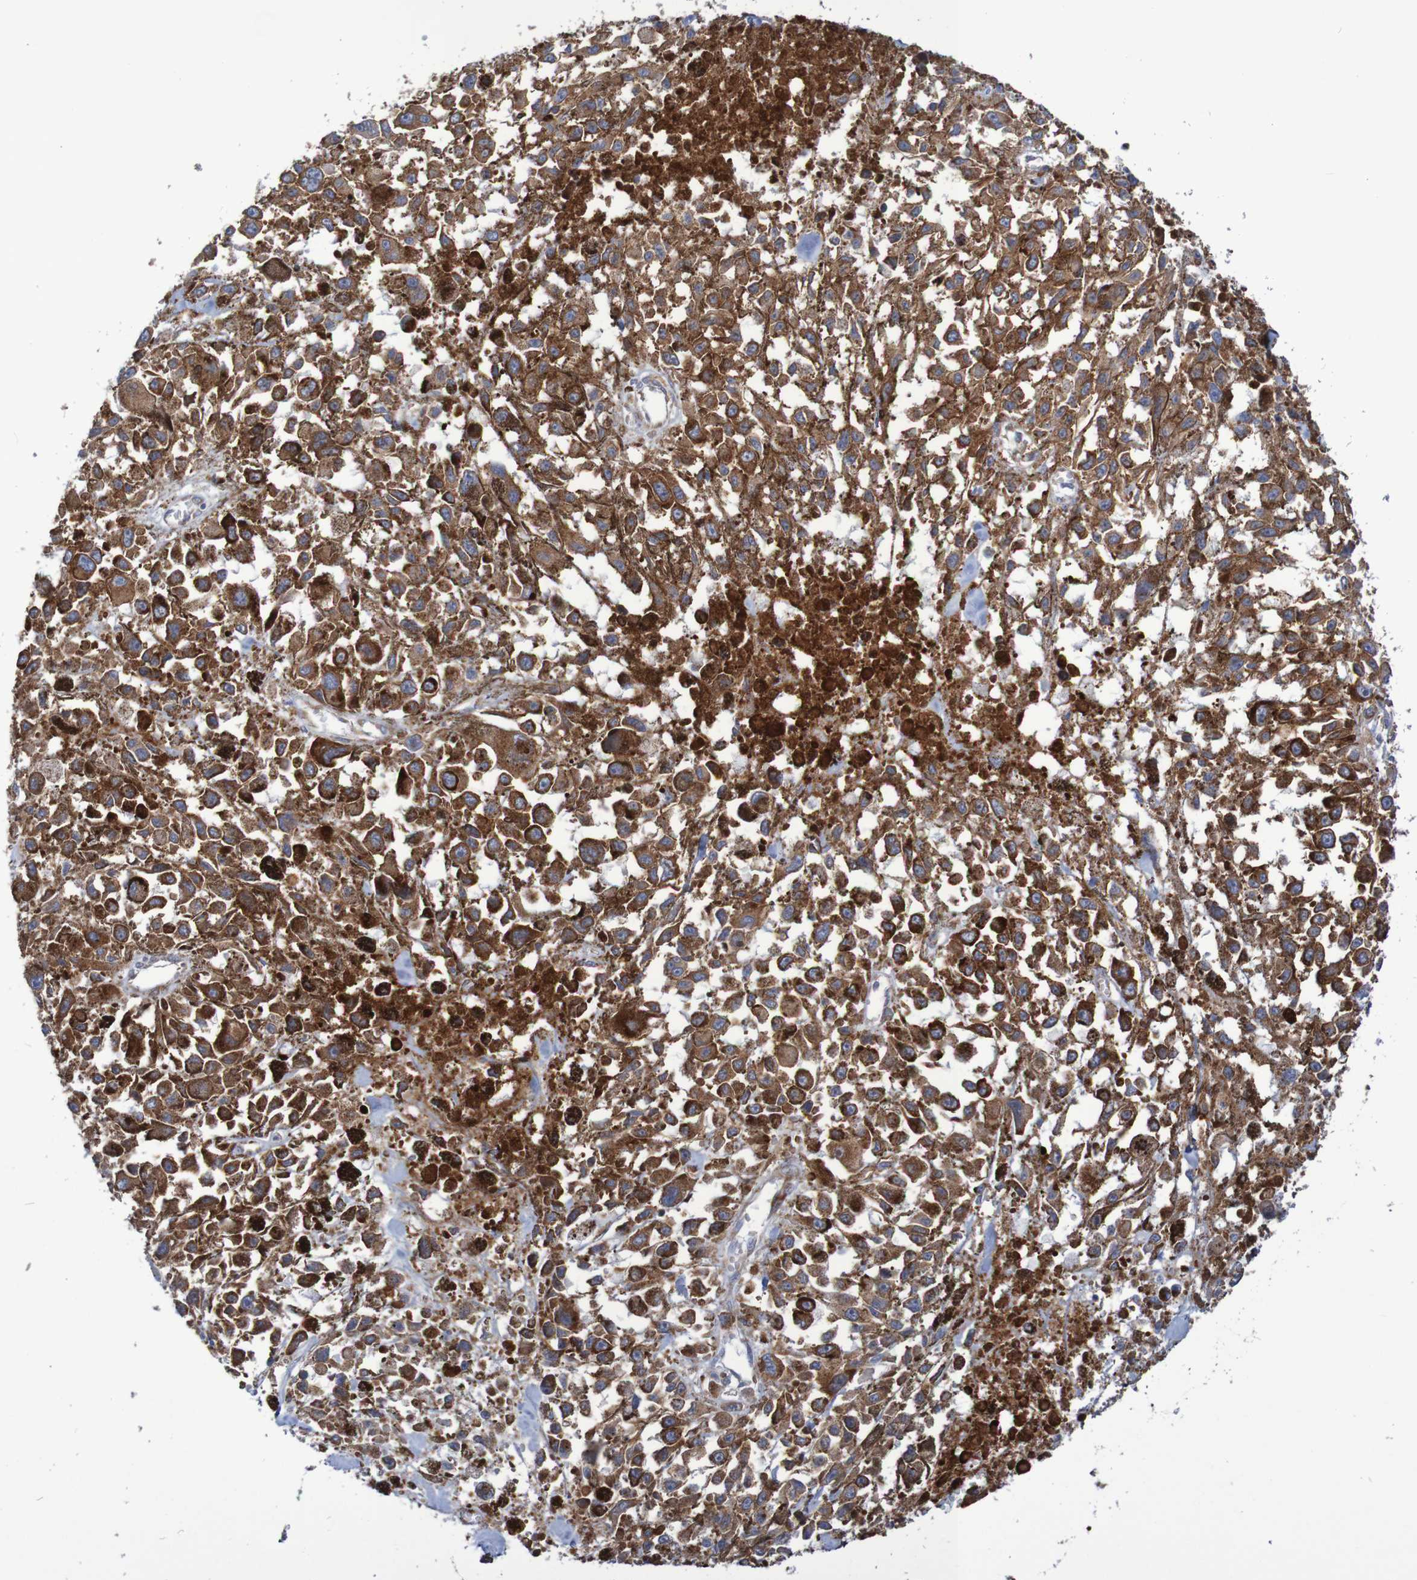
{"staining": {"intensity": "strong", "quantity": ">75%", "location": "cytoplasmic/membranous"}, "tissue": "melanoma", "cell_type": "Tumor cells", "image_type": "cancer", "snomed": [{"axis": "morphology", "description": "Malignant melanoma, Metastatic site"}, {"axis": "topography", "description": "Lymph node"}], "caption": "Immunohistochemistry histopathology image of malignant melanoma (metastatic site) stained for a protein (brown), which demonstrates high levels of strong cytoplasmic/membranous positivity in approximately >75% of tumor cells.", "gene": "FXR2", "patient": {"sex": "male", "age": 59}}